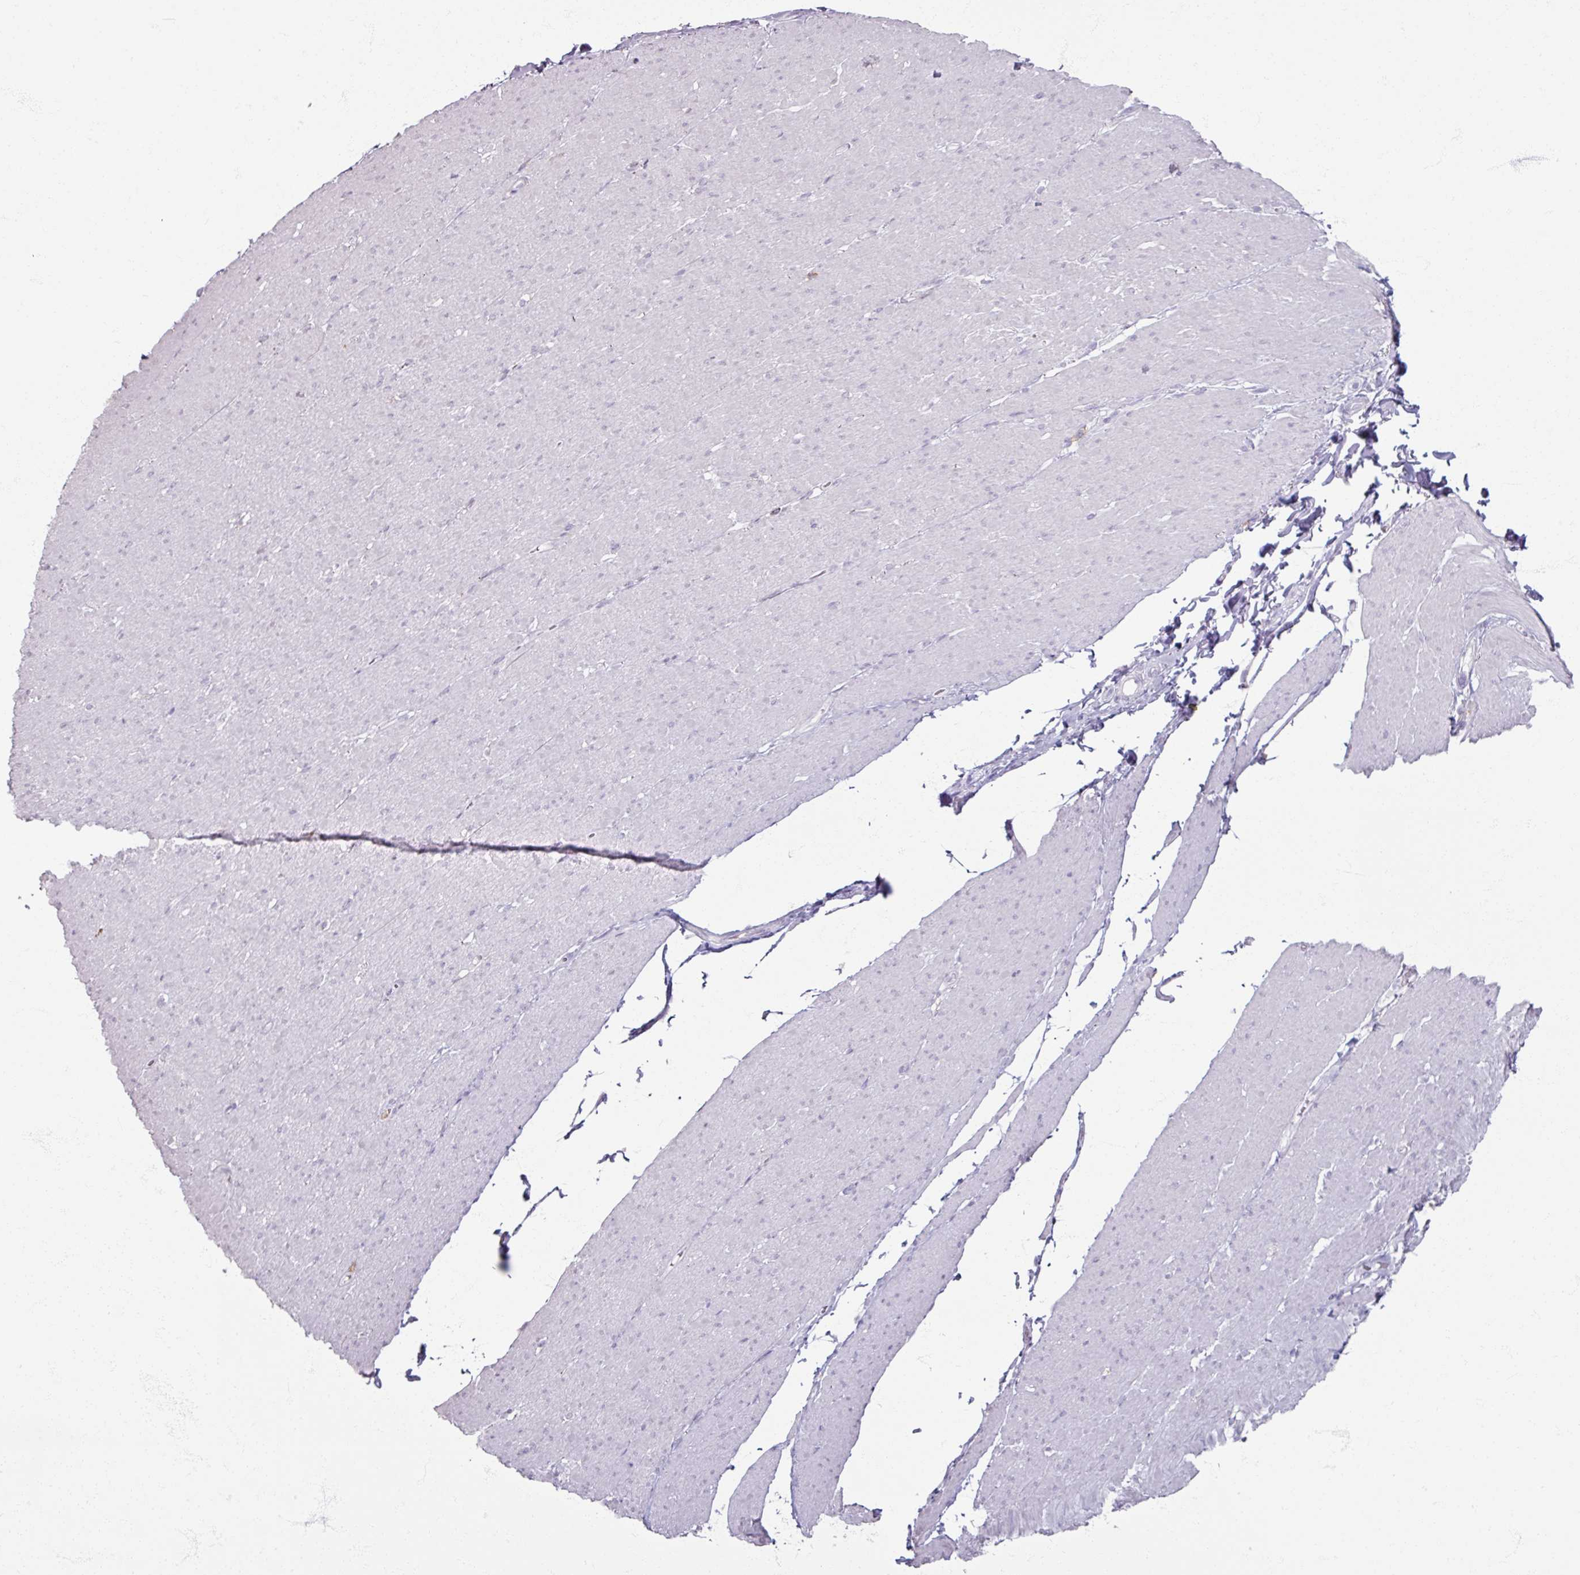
{"staining": {"intensity": "negative", "quantity": "none", "location": "none"}, "tissue": "smooth muscle", "cell_type": "Smooth muscle cells", "image_type": "normal", "snomed": [{"axis": "morphology", "description": "Normal tissue, NOS"}, {"axis": "topography", "description": "Smooth muscle"}, {"axis": "topography", "description": "Rectum"}], "caption": "IHC photomicrograph of benign smooth muscle stained for a protein (brown), which displays no staining in smooth muscle cells.", "gene": "PTPRC", "patient": {"sex": "male", "age": 53}}